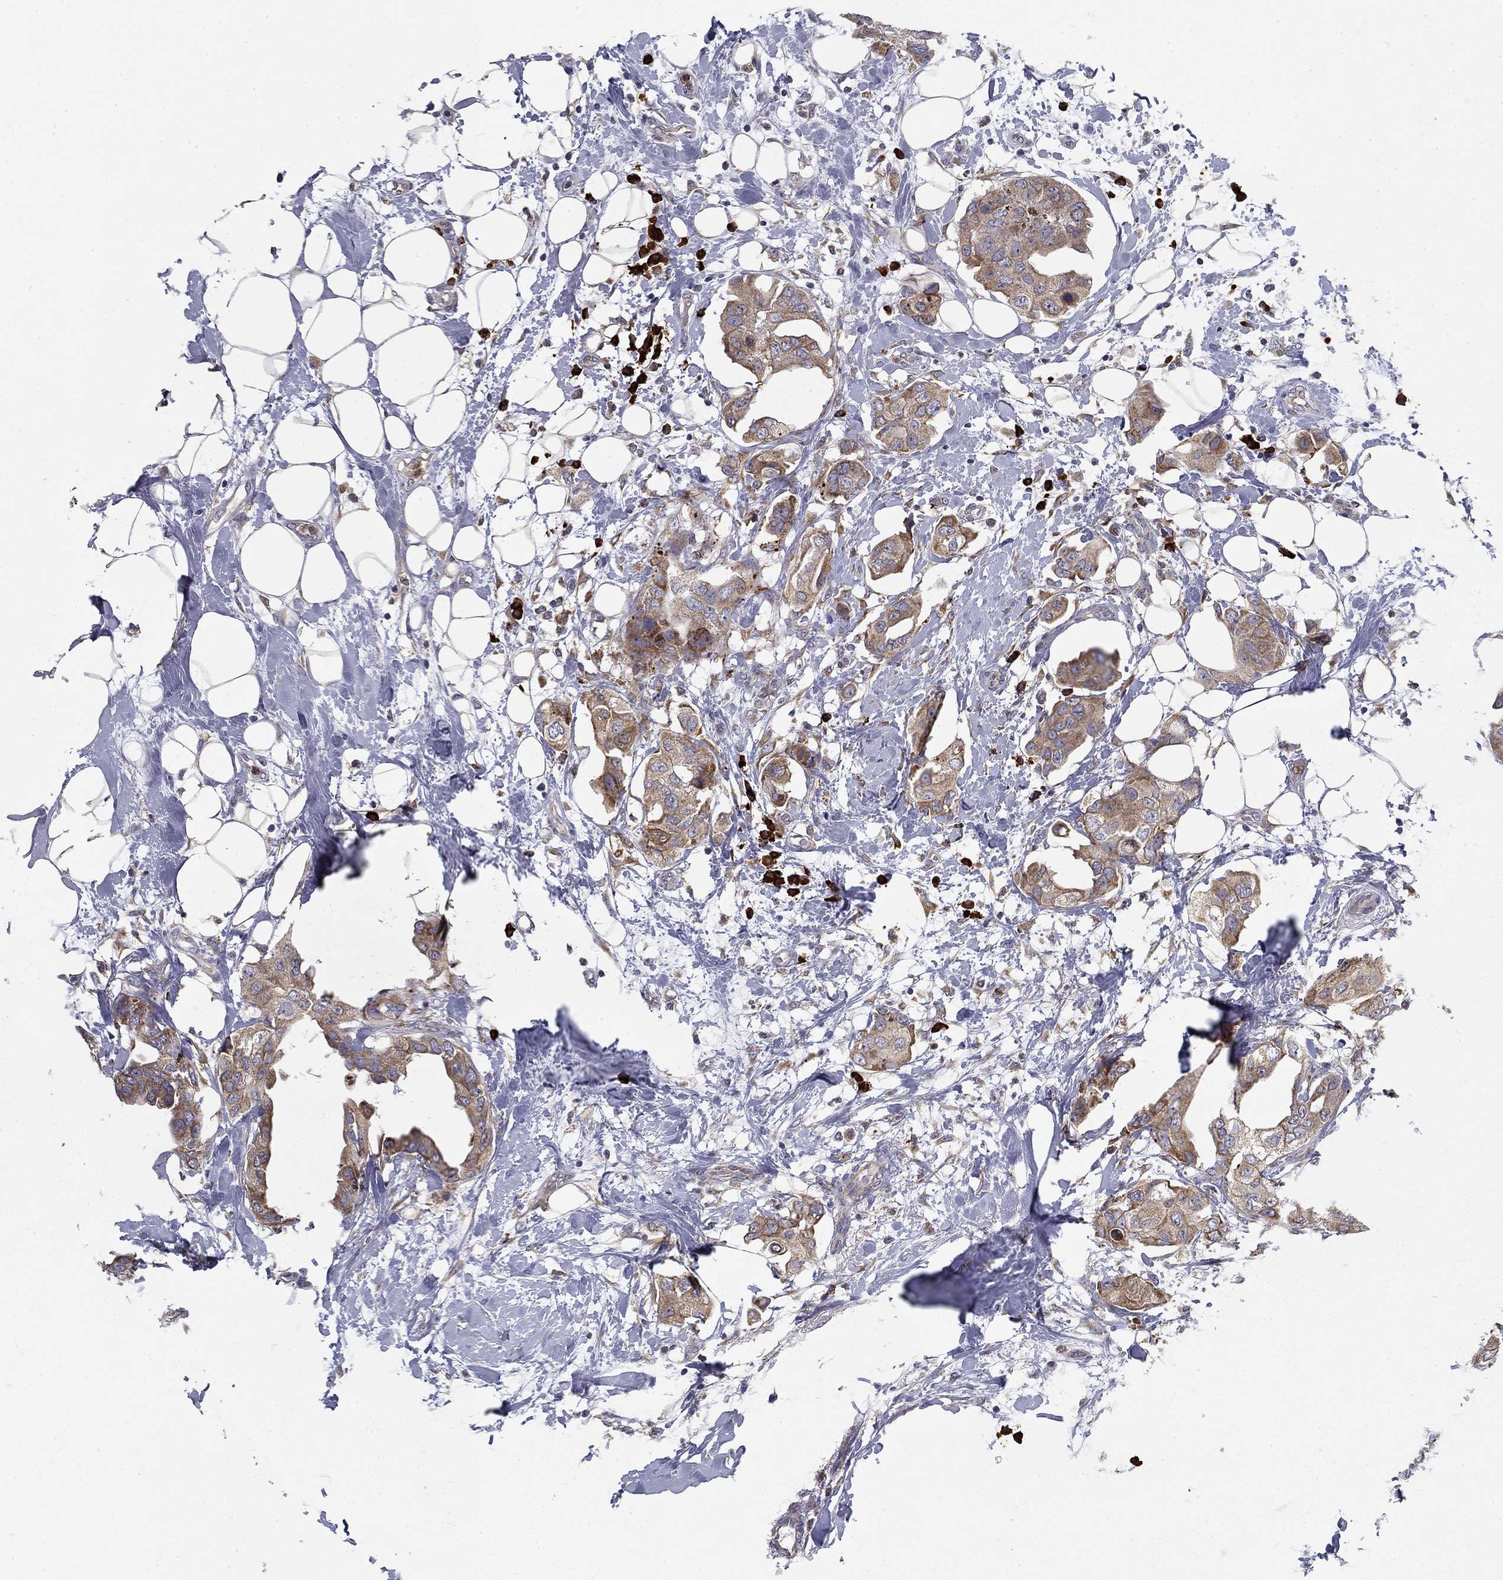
{"staining": {"intensity": "moderate", "quantity": ">75%", "location": "cytoplasmic/membranous"}, "tissue": "breast cancer", "cell_type": "Tumor cells", "image_type": "cancer", "snomed": [{"axis": "morphology", "description": "Normal tissue, NOS"}, {"axis": "morphology", "description": "Duct carcinoma"}, {"axis": "topography", "description": "Breast"}], "caption": "Breast intraductal carcinoma stained with immunohistochemistry shows moderate cytoplasmic/membranous staining in approximately >75% of tumor cells.", "gene": "PRDX4", "patient": {"sex": "female", "age": 40}}